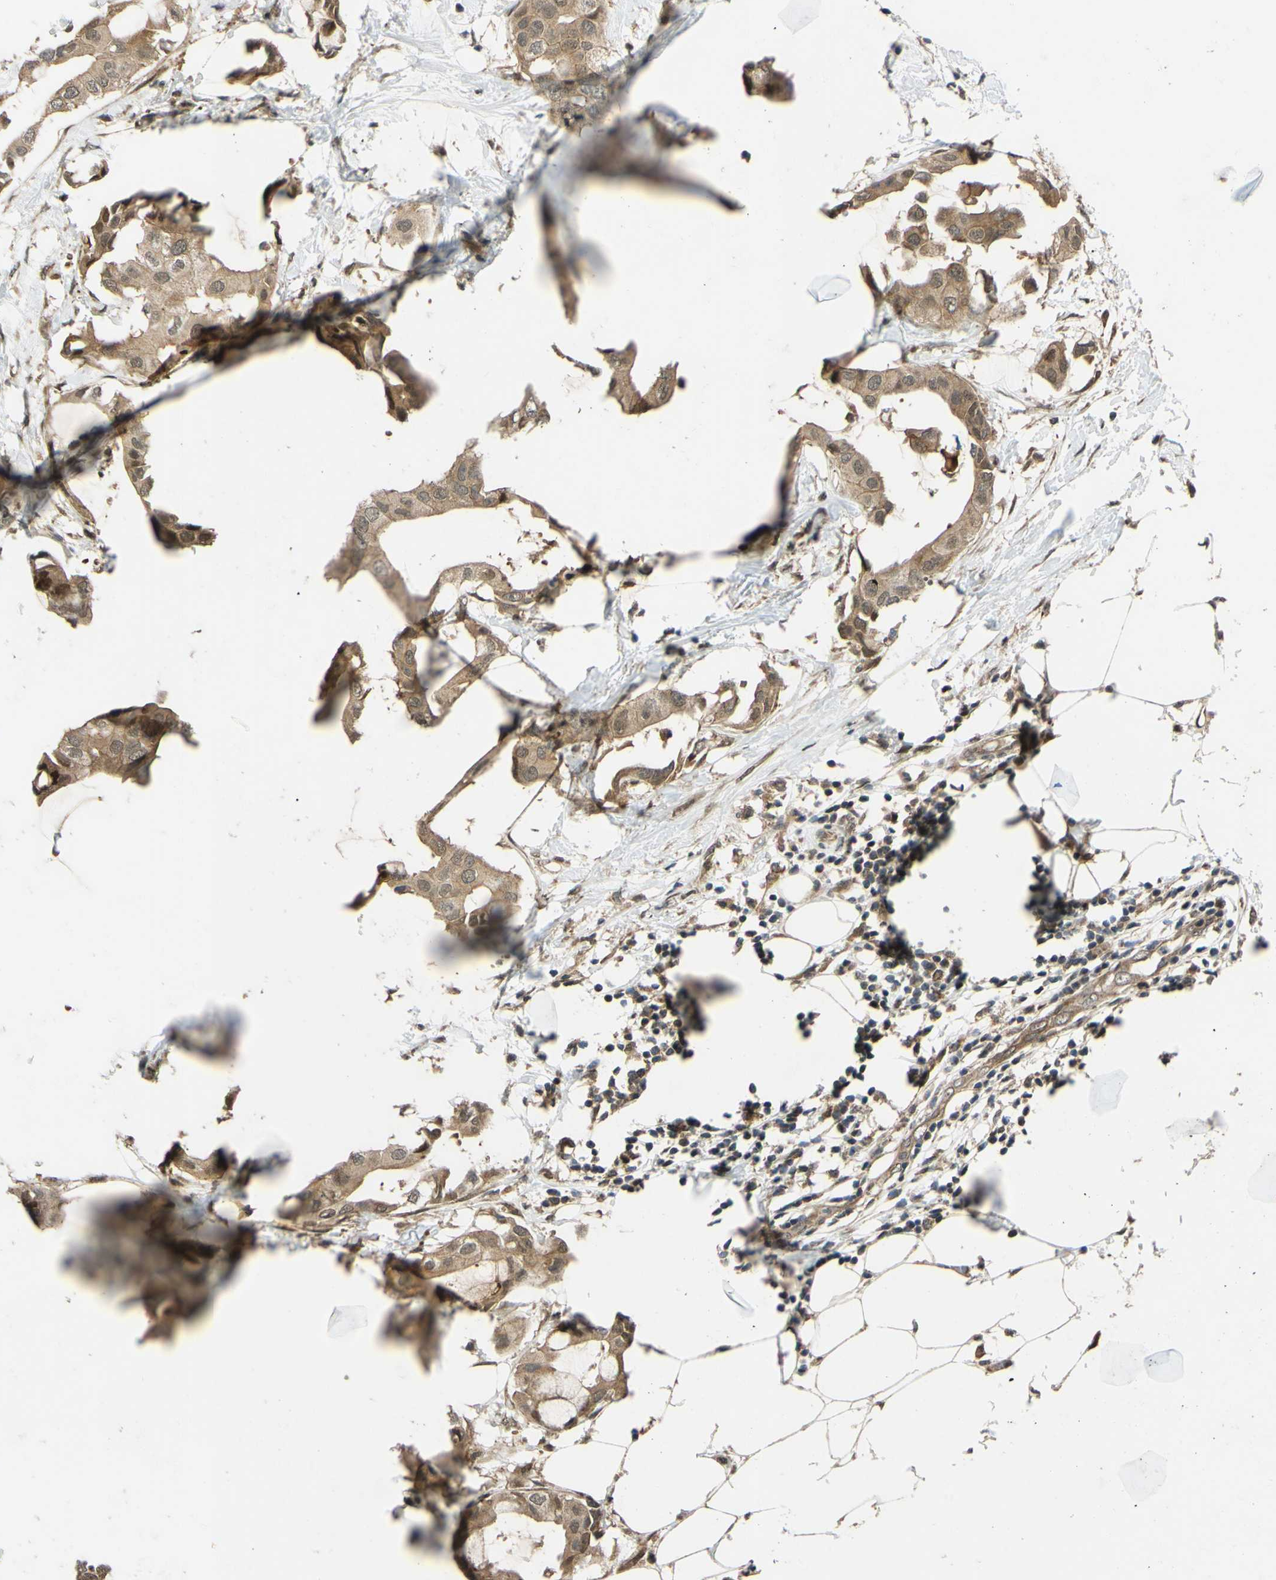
{"staining": {"intensity": "moderate", "quantity": ">75%", "location": "cytoplasmic/membranous"}, "tissue": "breast cancer", "cell_type": "Tumor cells", "image_type": "cancer", "snomed": [{"axis": "morphology", "description": "Duct carcinoma"}, {"axis": "topography", "description": "Breast"}], "caption": "Brown immunohistochemical staining in human breast cancer (infiltrating ductal carcinoma) demonstrates moderate cytoplasmic/membranous staining in approximately >75% of tumor cells.", "gene": "ABCC8", "patient": {"sex": "female", "age": 40}}